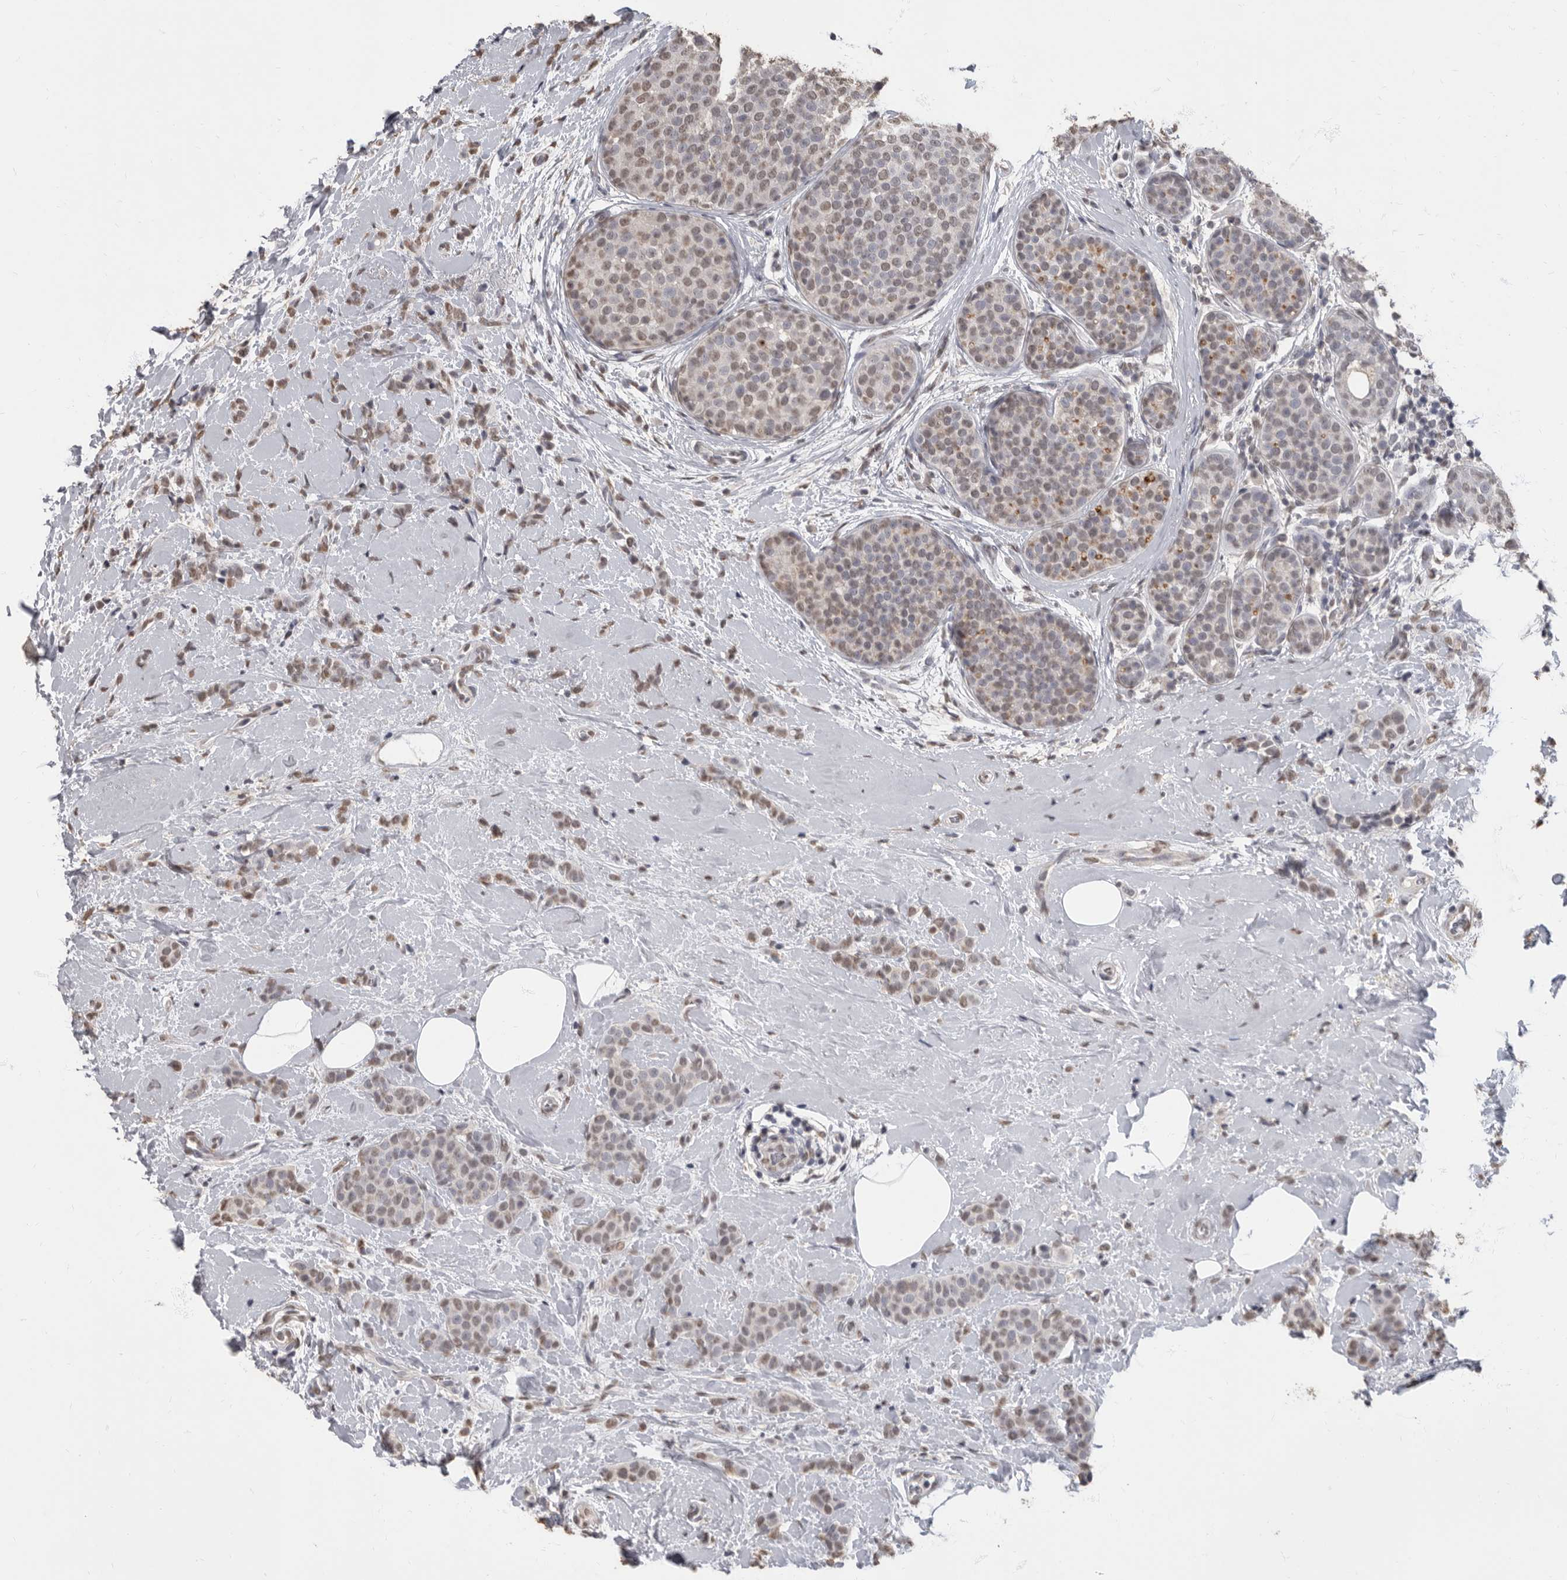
{"staining": {"intensity": "weak", "quantity": "25%-75%", "location": "cytoplasmic/membranous,nuclear"}, "tissue": "breast cancer", "cell_type": "Tumor cells", "image_type": "cancer", "snomed": [{"axis": "morphology", "description": "Lobular carcinoma, in situ"}, {"axis": "morphology", "description": "Lobular carcinoma"}, {"axis": "topography", "description": "Breast"}], "caption": "Brown immunohistochemical staining in human breast cancer (lobular carcinoma) shows weak cytoplasmic/membranous and nuclear expression in about 25%-75% of tumor cells.", "gene": "NBL1", "patient": {"sex": "female", "age": 41}}